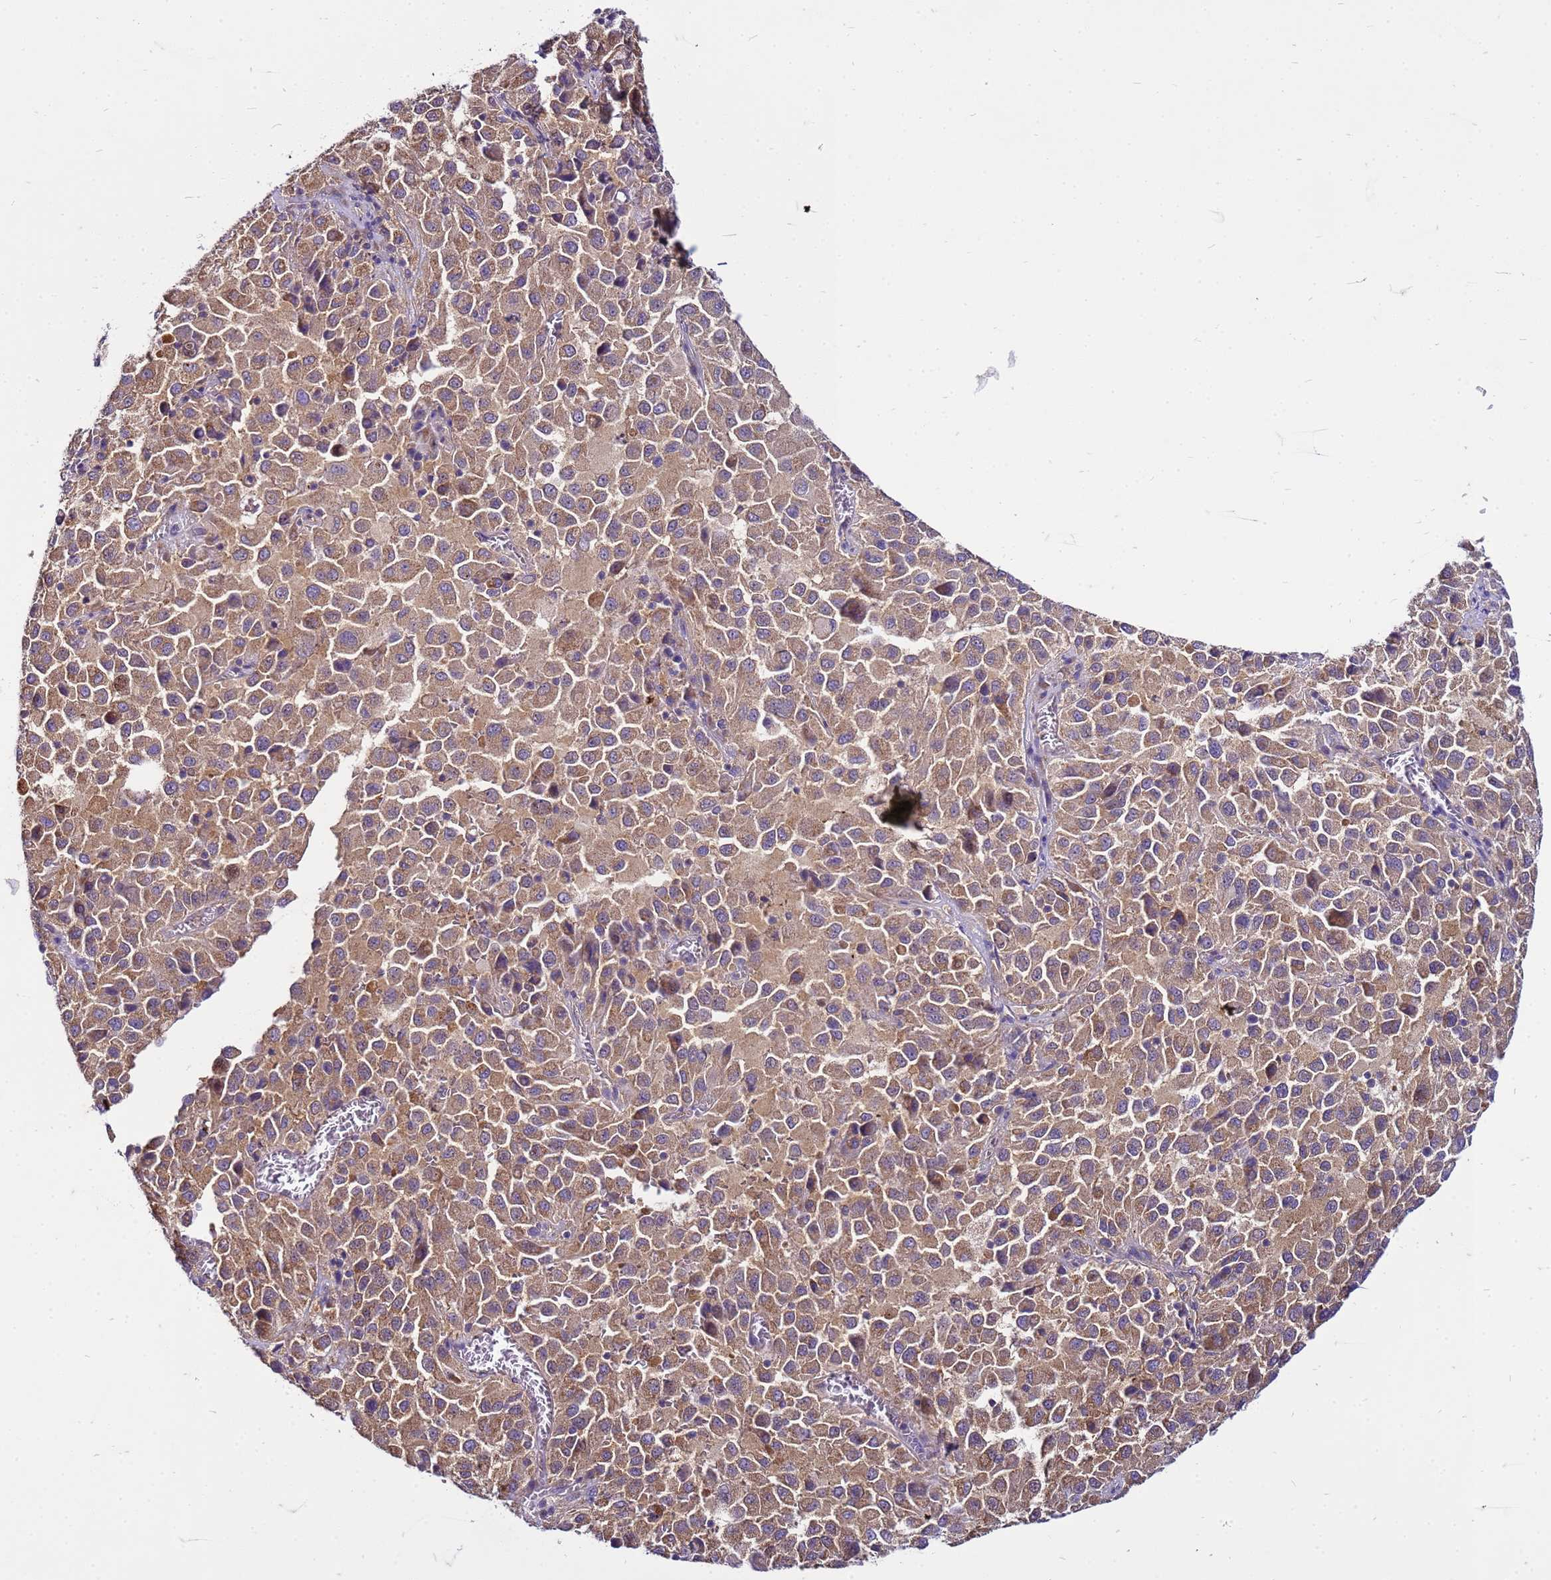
{"staining": {"intensity": "weak", "quantity": ">75%", "location": "cytoplasmic/membranous"}, "tissue": "melanoma", "cell_type": "Tumor cells", "image_type": "cancer", "snomed": [{"axis": "morphology", "description": "Malignant melanoma, Metastatic site"}, {"axis": "topography", "description": "Lung"}], "caption": "An image of malignant melanoma (metastatic site) stained for a protein displays weak cytoplasmic/membranous brown staining in tumor cells.", "gene": "PKD1", "patient": {"sex": "male", "age": 64}}